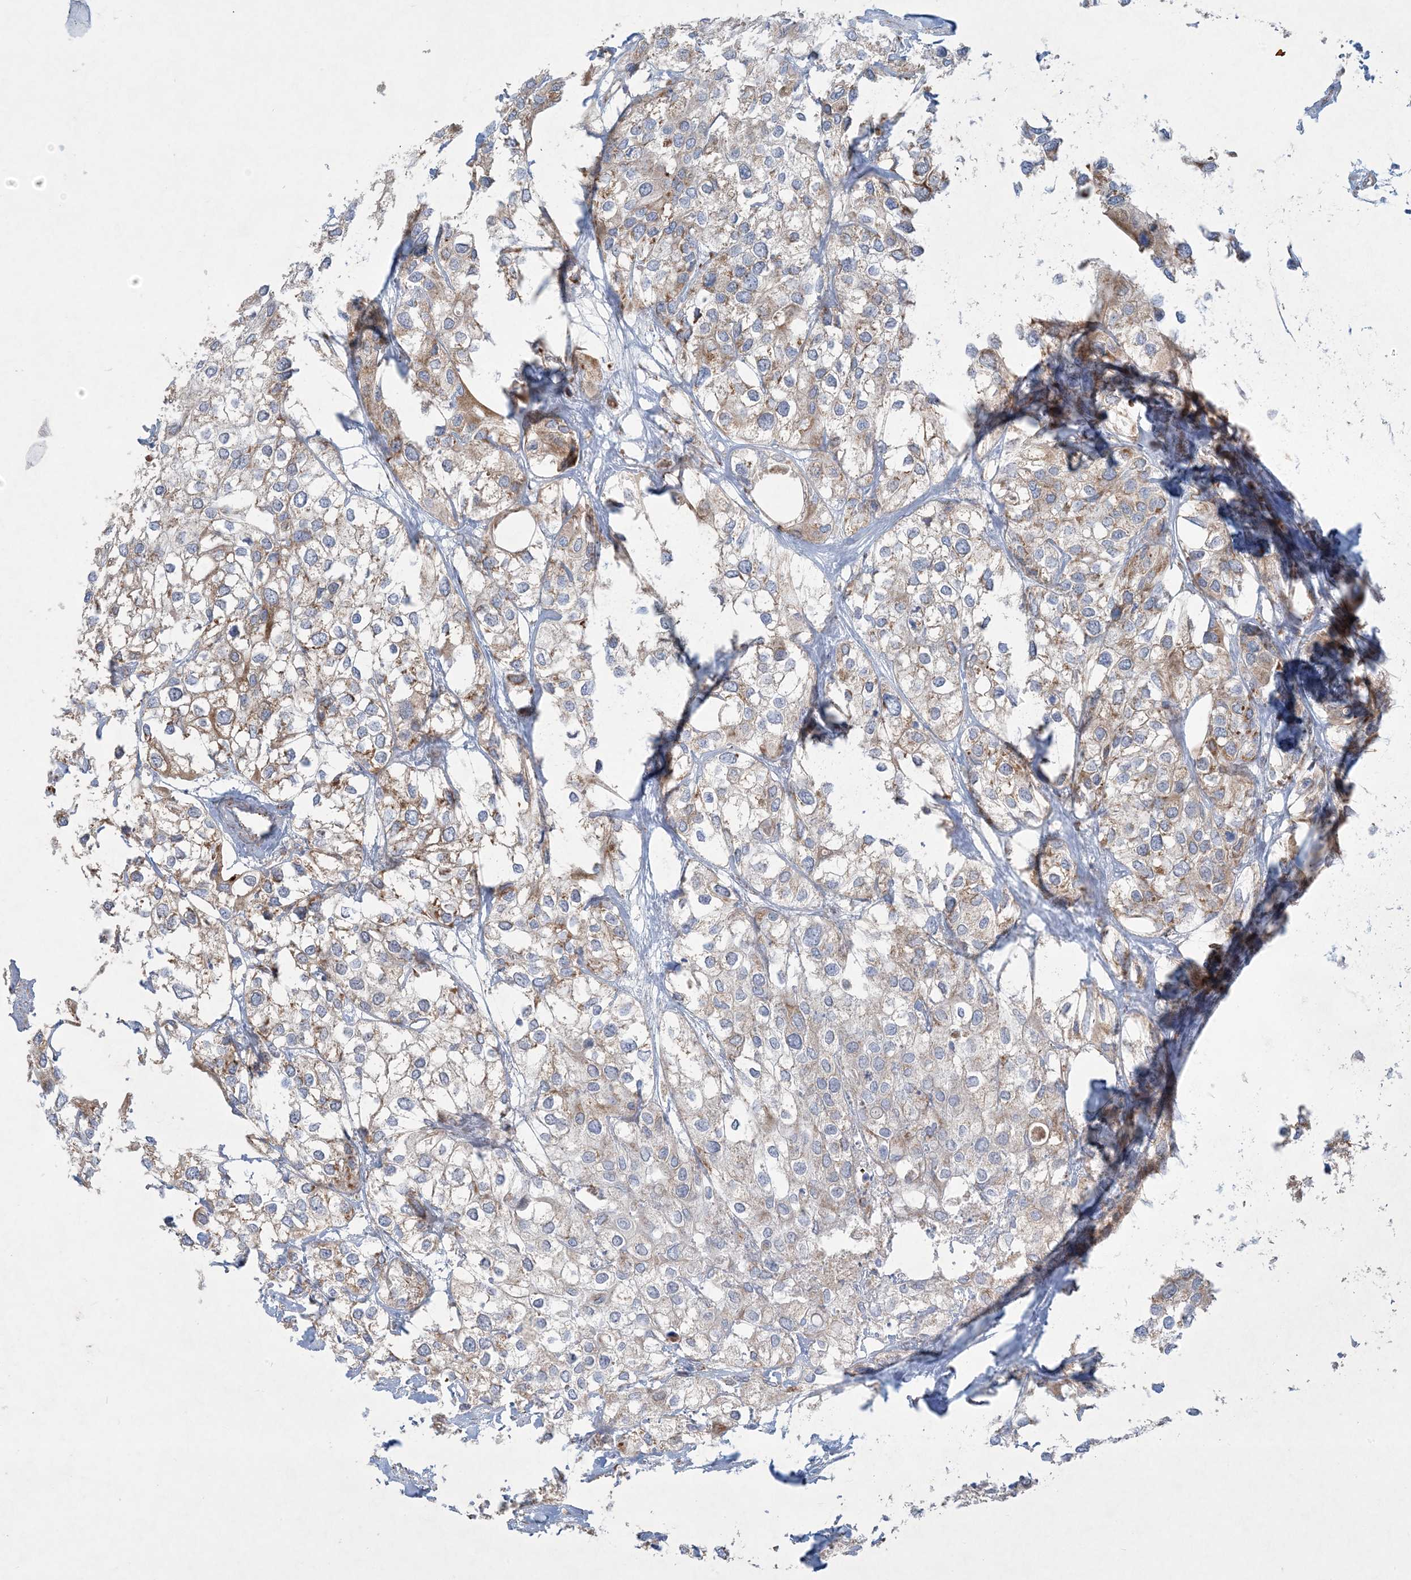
{"staining": {"intensity": "weak", "quantity": "<25%", "location": "cytoplasmic/membranous"}, "tissue": "urothelial cancer", "cell_type": "Tumor cells", "image_type": "cancer", "snomed": [{"axis": "morphology", "description": "Urothelial carcinoma, High grade"}, {"axis": "topography", "description": "Urinary bladder"}], "caption": "Urothelial carcinoma (high-grade) was stained to show a protein in brown. There is no significant positivity in tumor cells.", "gene": "BEND4", "patient": {"sex": "male", "age": 64}}